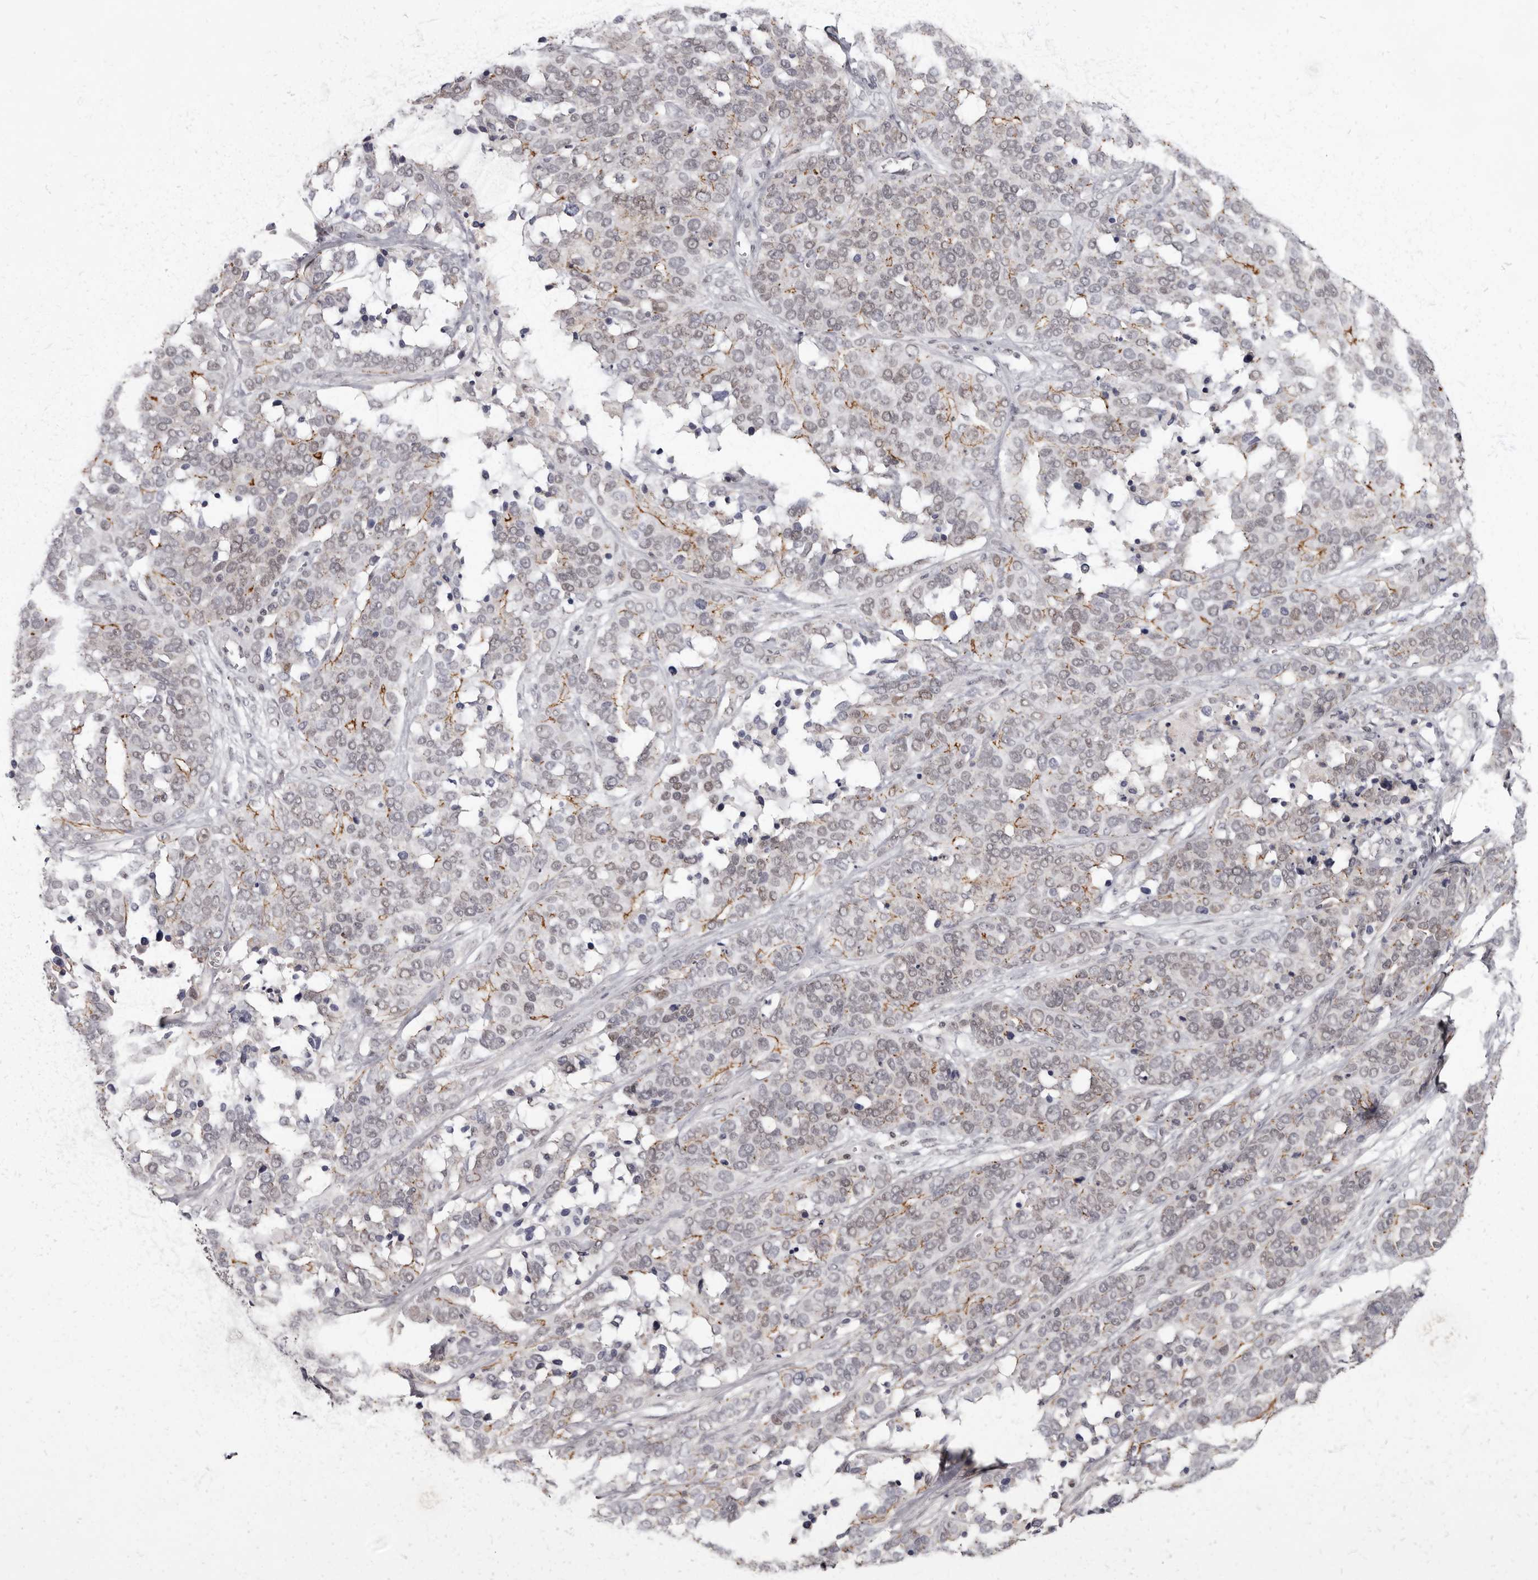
{"staining": {"intensity": "moderate", "quantity": "25%-75%", "location": "cytoplasmic/membranous"}, "tissue": "ovarian cancer", "cell_type": "Tumor cells", "image_type": "cancer", "snomed": [{"axis": "morphology", "description": "Cystadenocarcinoma, serous, NOS"}, {"axis": "topography", "description": "Ovary"}], "caption": "Immunohistochemical staining of human ovarian cancer reveals medium levels of moderate cytoplasmic/membranous protein expression in approximately 25%-75% of tumor cells. The protein of interest is shown in brown color, while the nuclei are stained blue.", "gene": "CGN", "patient": {"sex": "female", "age": 44}}